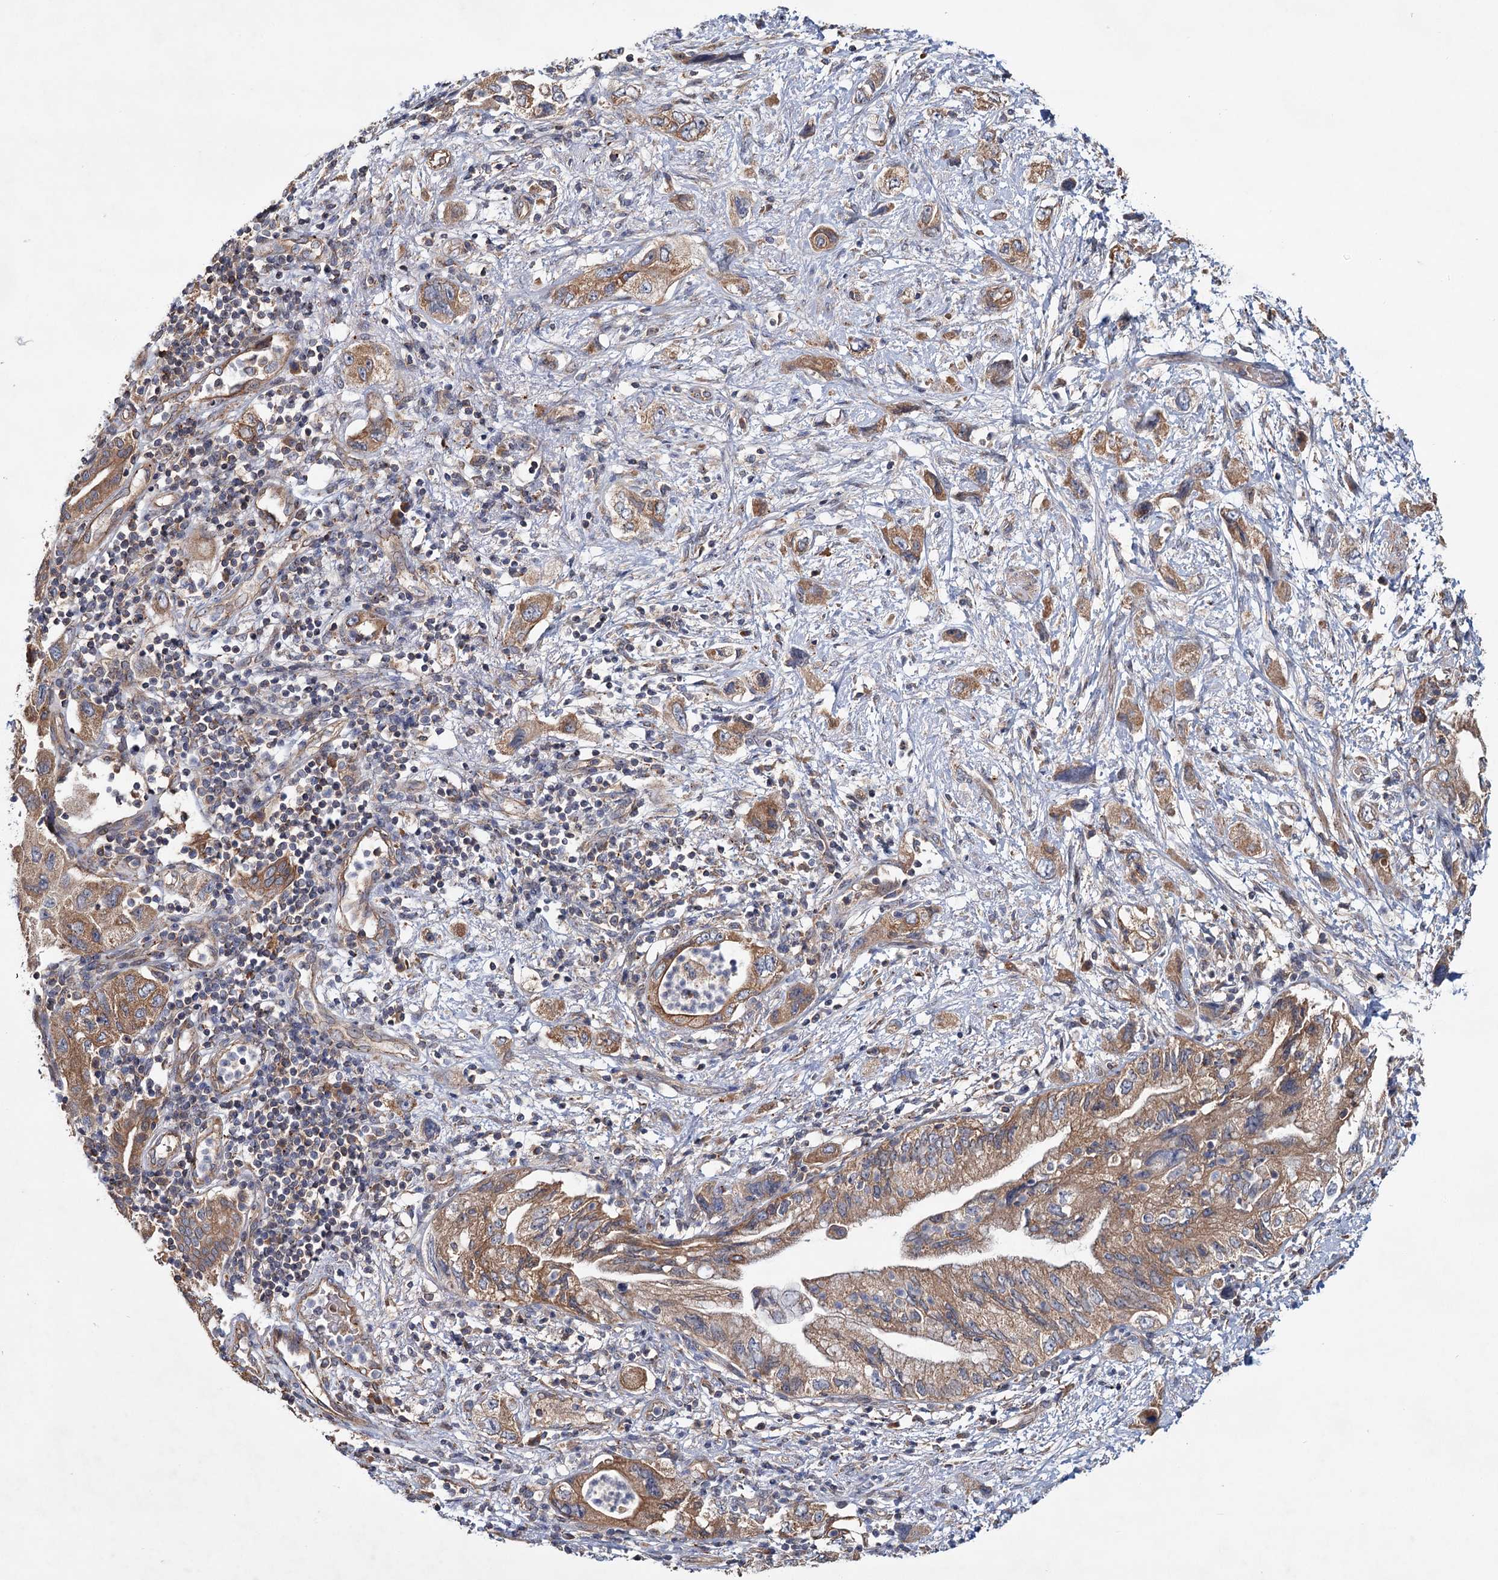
{"staining": {"intensity": "moderate", "quantity": ">75%", "location": "cytoplasmic/membranous"}, "tissue": "pancreatic cancer", "cell_type": "Tumor cells", "image_type": "cancer", "snomed": [{"axis": "morphology", "description": "Adenocarcinoma, NOS"}, {"axis": "topography", "description": "Pancreas"}], "caption": "Pancreatic adenocarcinoma stained with a protein marker displays moderate staining in tumor cells.", "gene": "MTRR", "patient": {"sex": "female", "age": 73}}